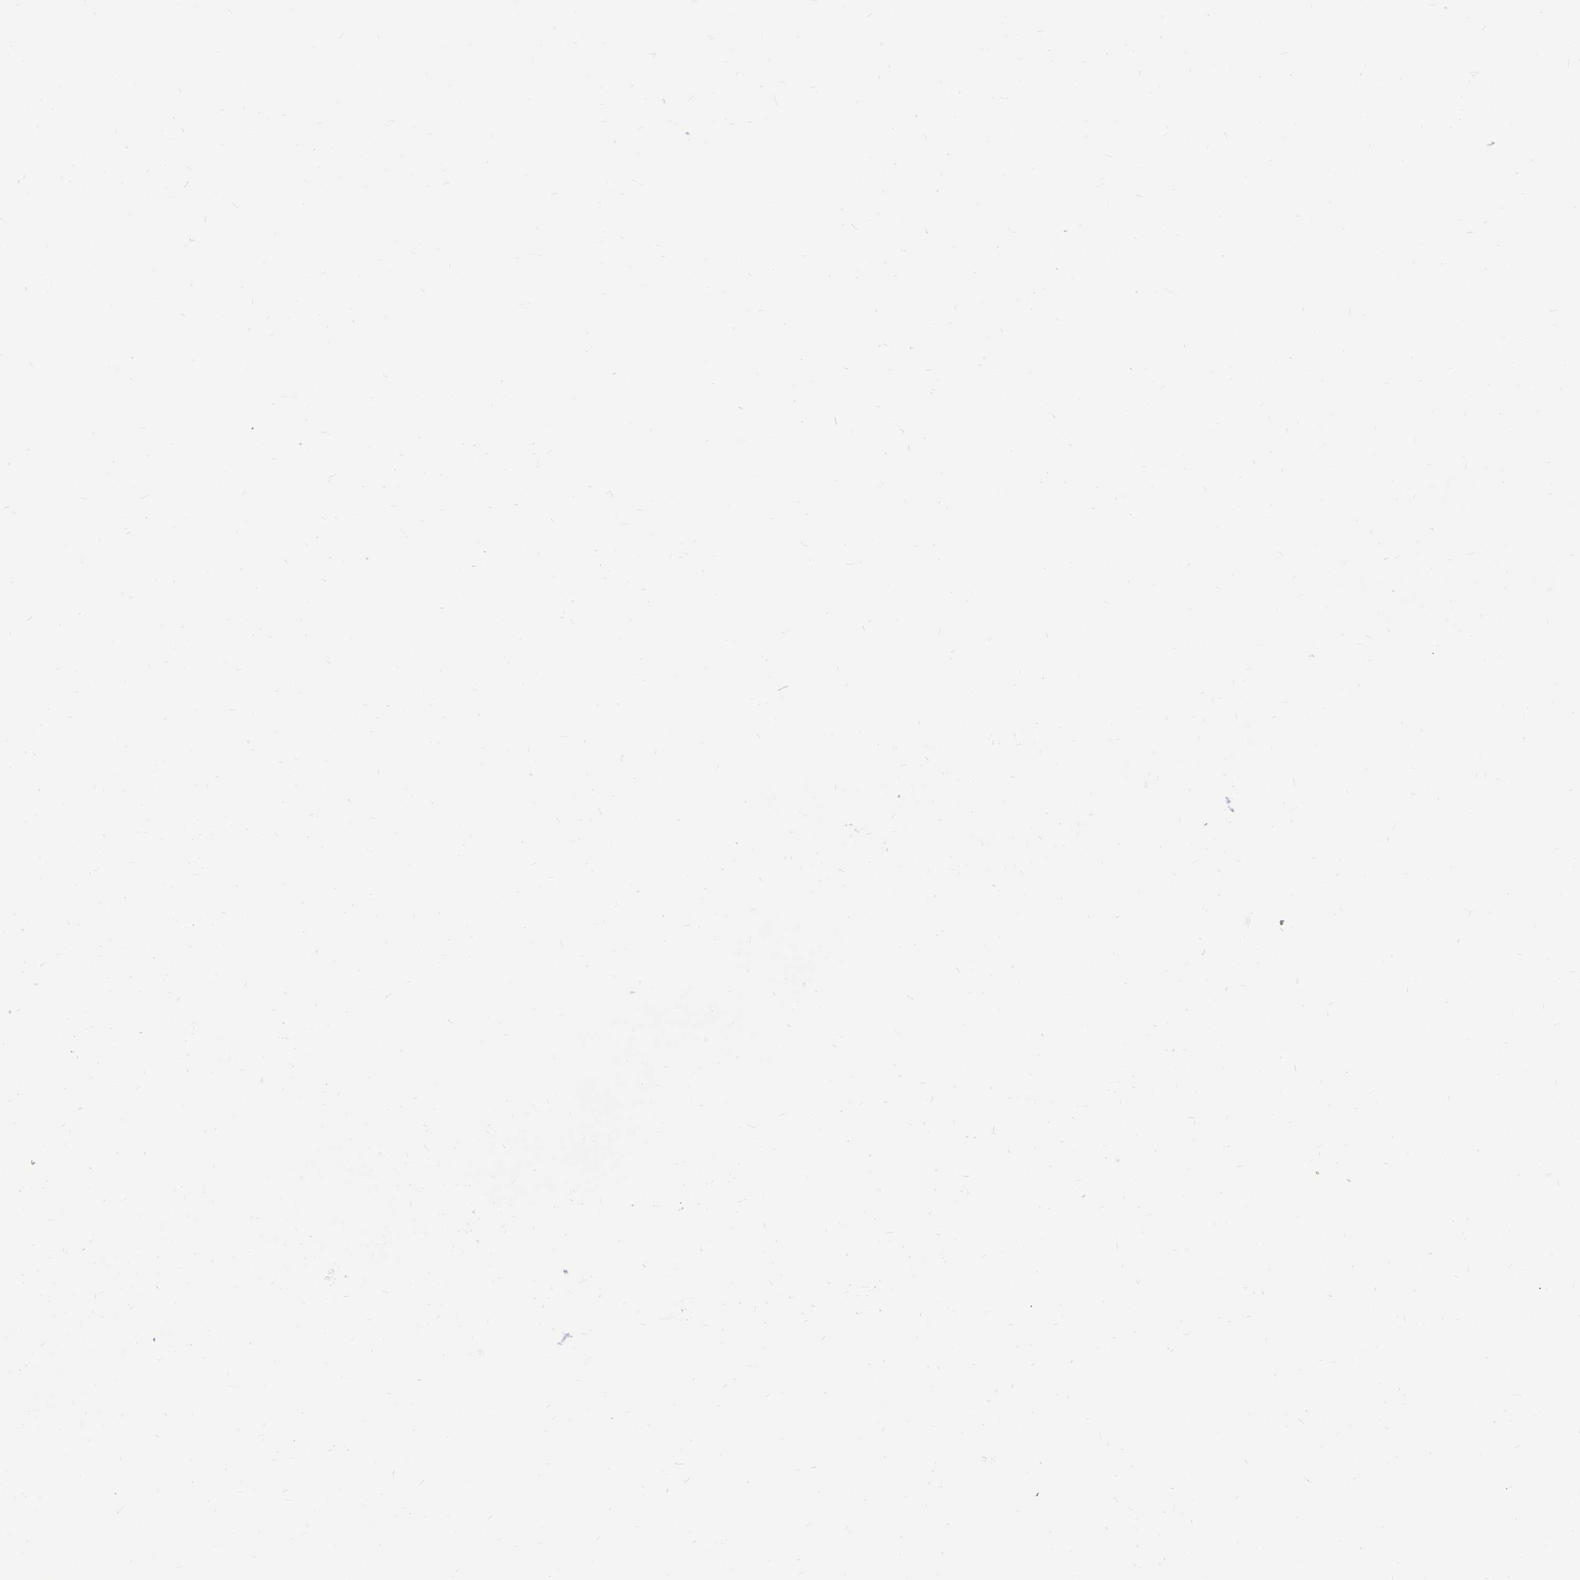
{"staining": {"intensity": "negative", "quantity": "none", "location": "none"}, "tissue": "lung cancer", "cell_type": "Tumor cells", "image_type": "cancer", "snomed": [{"axis": "morphology", "description": "Normal morphology"}, {"axis": "morphology", "description": "Adenocarcinoma, NOS"}, {"axis": "topography", "description": "Lymph node"}, {"axis": "topography", "description": "Lung"}], "caption": "This is an immunohistochemistry (IHC) micrograph of human lung cancer (adenocarcinoma). There is no expression in tumor cells.", "gene": "CTSZ", "patient": {"sex": "female", "age": 57}}